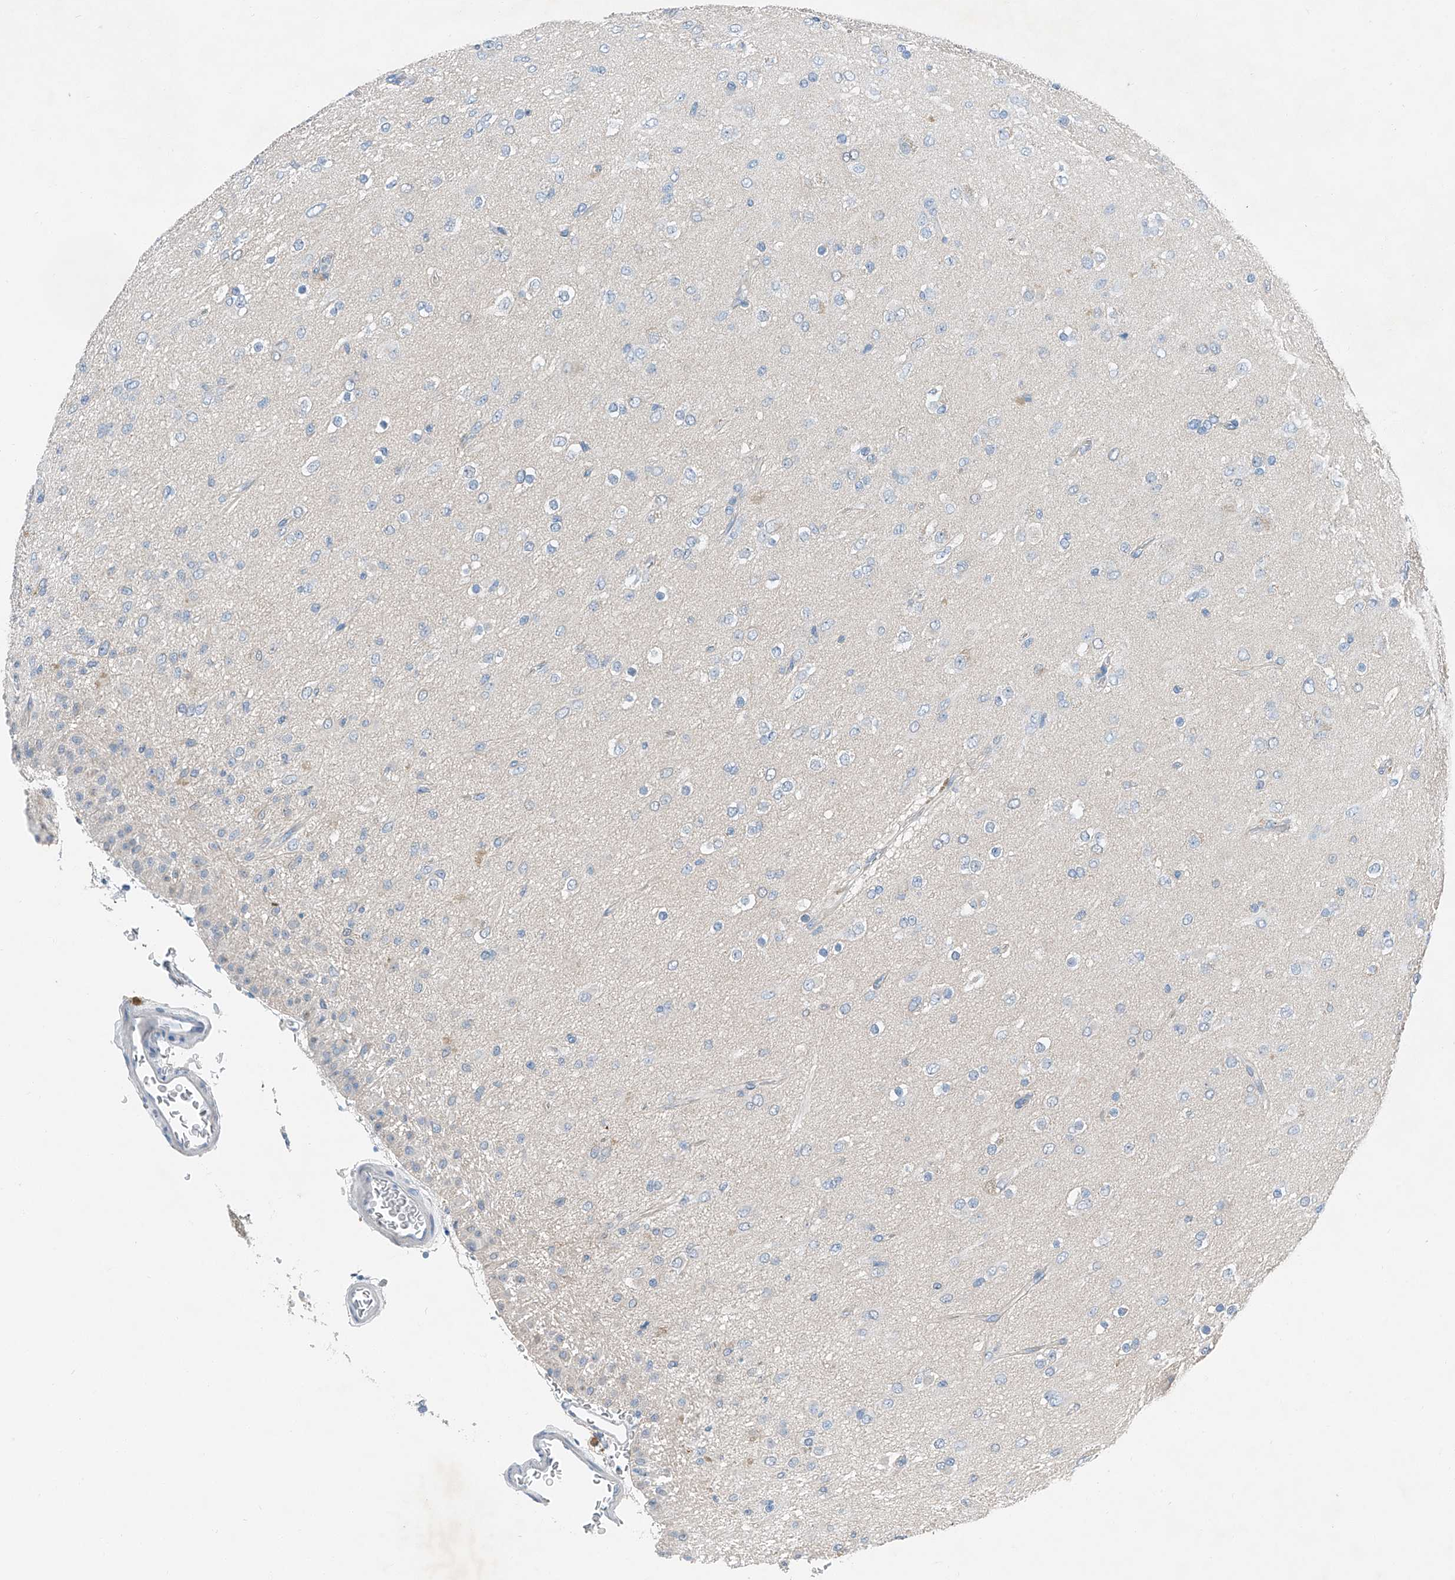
{"staining": {"intensity": "negative", "quantity": "none", "location": "none"}, "tissue": "glioma", "cell_type": "Tumor cells", "image_type": "cancer", "snomed": [{"axis": "morphology", "description": "Glioma, malignant, Low grade"}, {"axis": "topography", "description": "Brain"}], "caption": "Immunohistochemical staining of human glioma shows no significant positivity in tumor cells.", "gene": "MDGA1", "patient": {"sex": "male", "age": 65}}